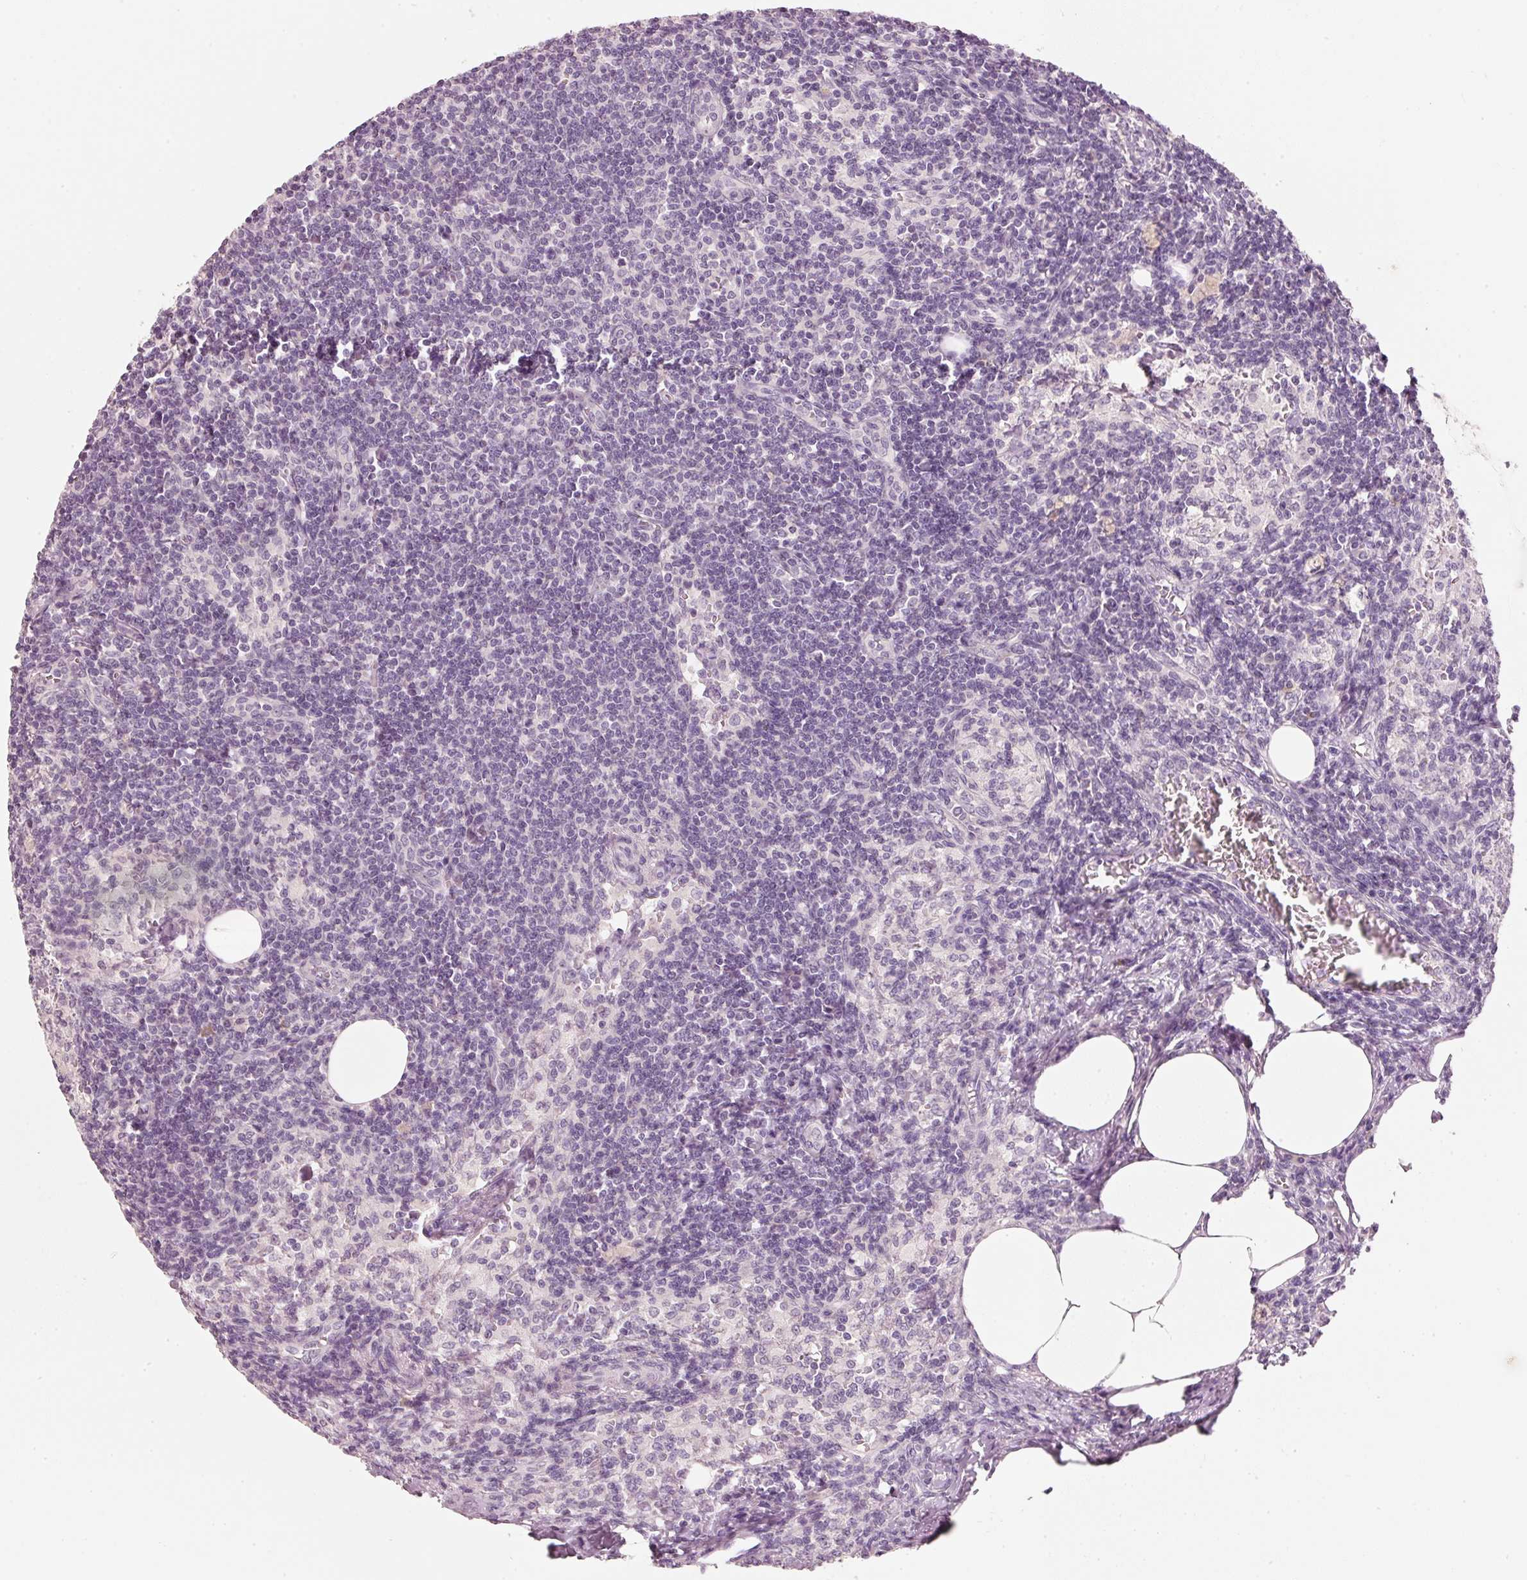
{"staining": {"intensity": "negative", "quantity": "none", "location": "none"}, "tissue": "lymph node", "cell_type": "Germinal center cells", "image_type": "normal", "snomed": [{"axis": "morphology", "description": "Normal tissue, NOS"}, {"axis": "topography", "description": "Lymph node"}], "caption": "A high-resolution micrograph shows immunohistochemistry (IHC) staining of unremarkable lymph node, which displays no significant positivity in germinal center cells.", "gene": "STEAP1", "patient": {"sex": "female", "age": 59}}